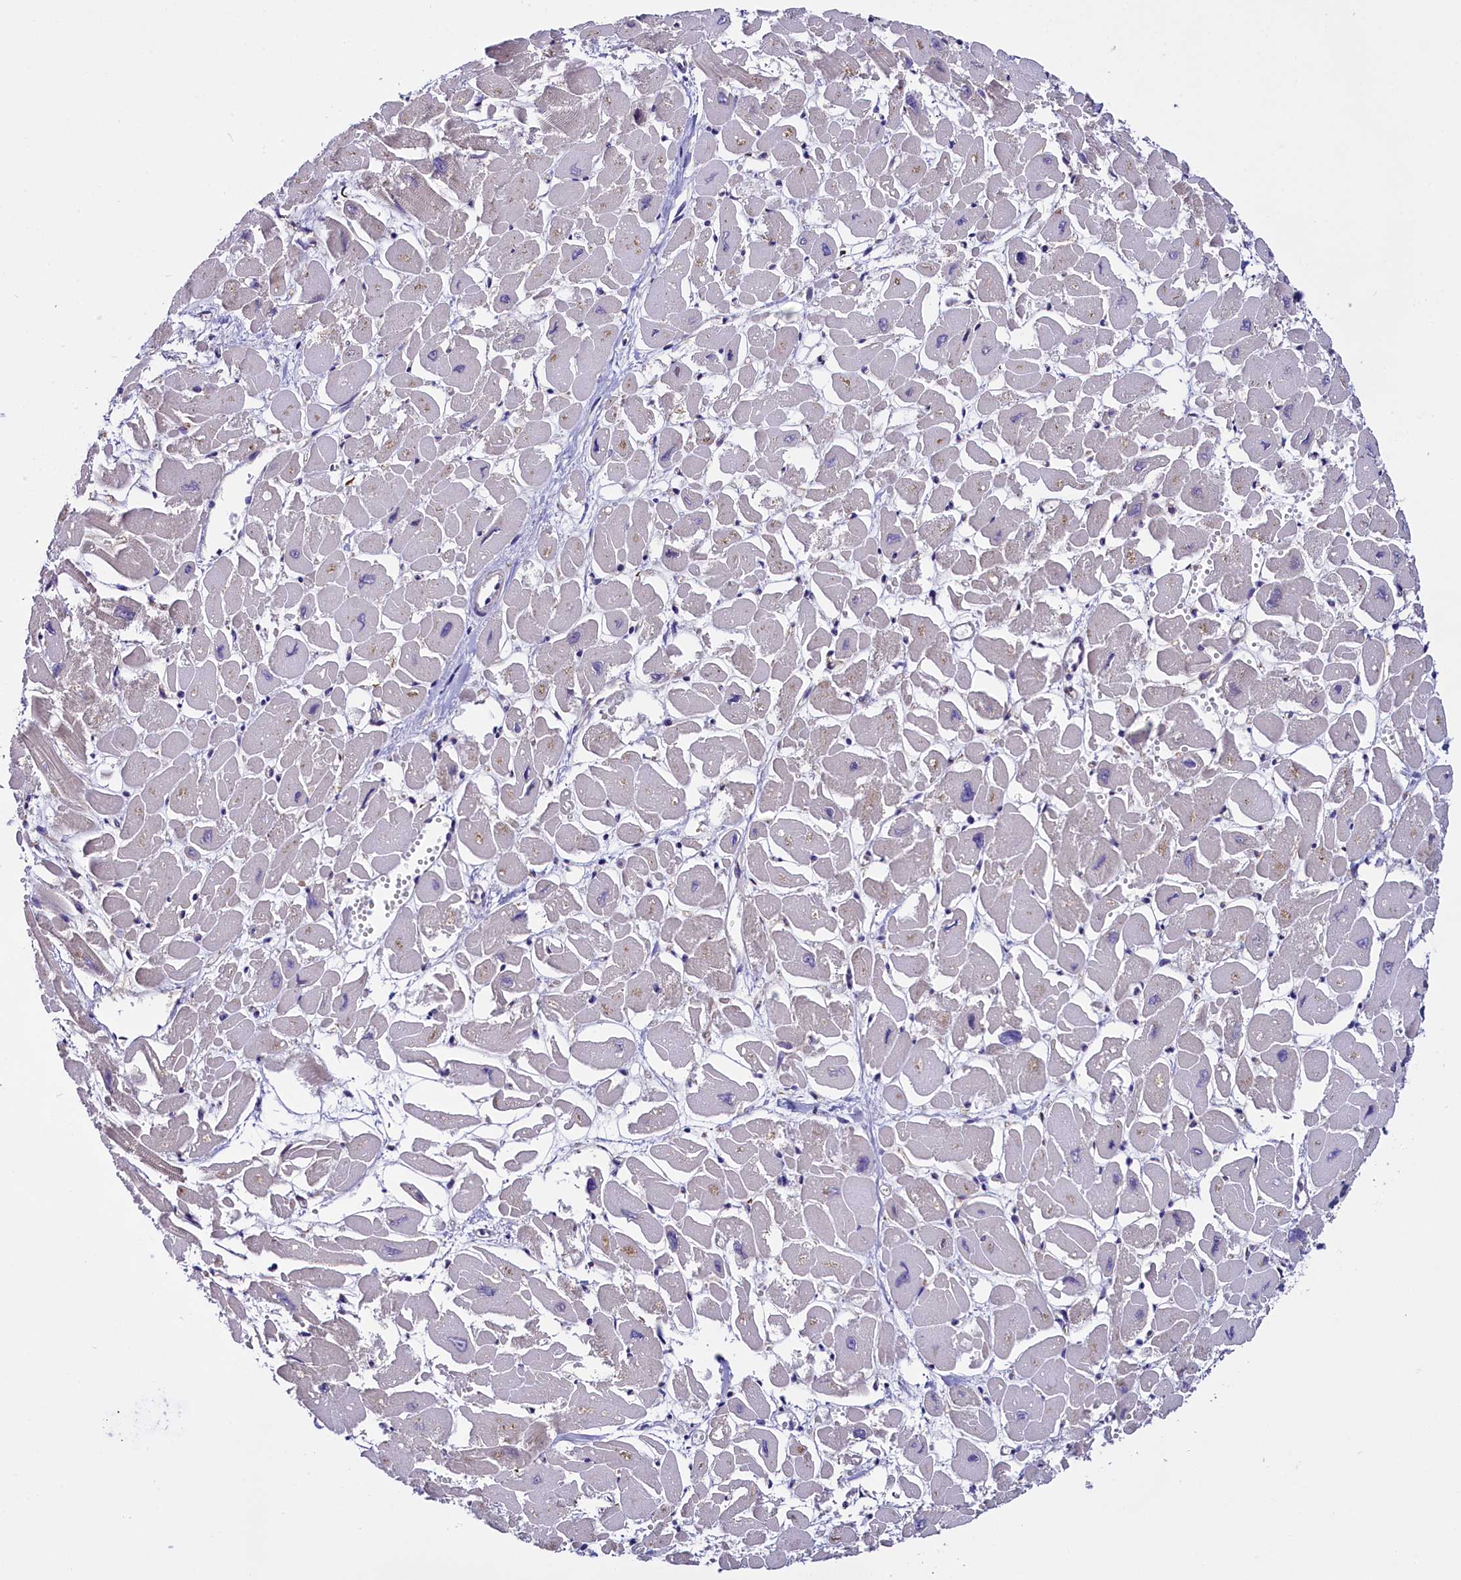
{"staining": {"intensity": "weak", "quantity": "<25%", "location": "cytoplasmic/membranous"}, "tissue": "heart muscle", "cell_type": "Cardiomyocytes", "image_type": "normal", "snomed": [{"axis": "morphology", "description": "Normal tissue, NOS"}, {"axis": "topography", "description": "Heart"}], "caption": "Unremarkable heart muscle was stained to show a protein in brown. There is no significant positivity in cardiomyocytes. Nuclei are stained in blue.", "gene": "UACA", "patient": {"sex": "male", "age": 54}}